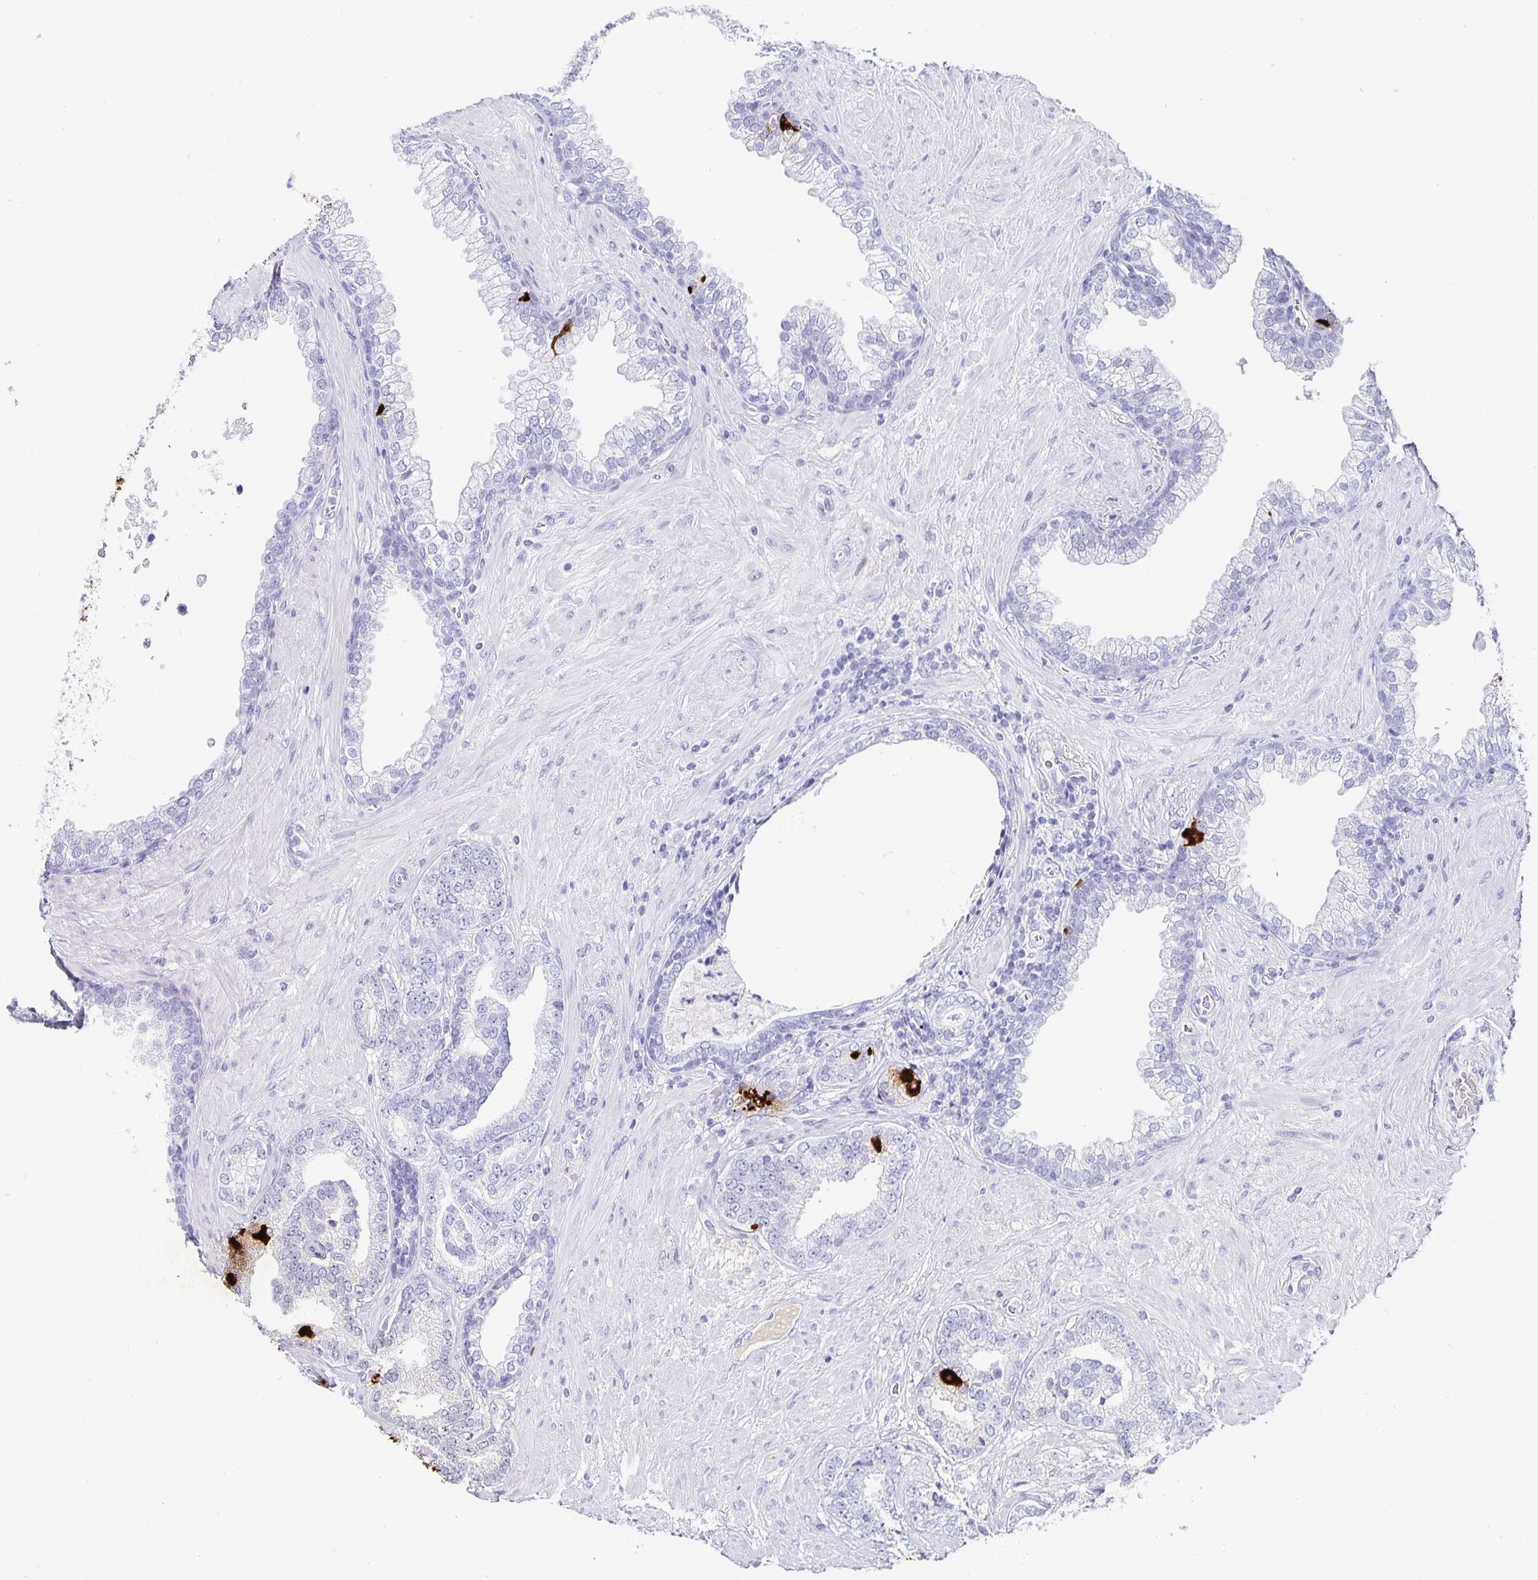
{"staining": {"intensity": "negative", "quantity": "none", "location": "none"}, "tissue": "prostate cancer", "cell_type": "Tumor cells", "image_type": "cancer", "snomed": [{"axis": "morphology", "description": "Adenocarcinoma, High grade"}, {"axis": "topography", "description": "Prostate"}], "caption": "Immunohistochemical staining of human prostate high-grade adenocarcinoma exhibits no significant positivity in tumor cells.", "gene": "CHGA", "patient": {"sex": "male", "age": 62}}